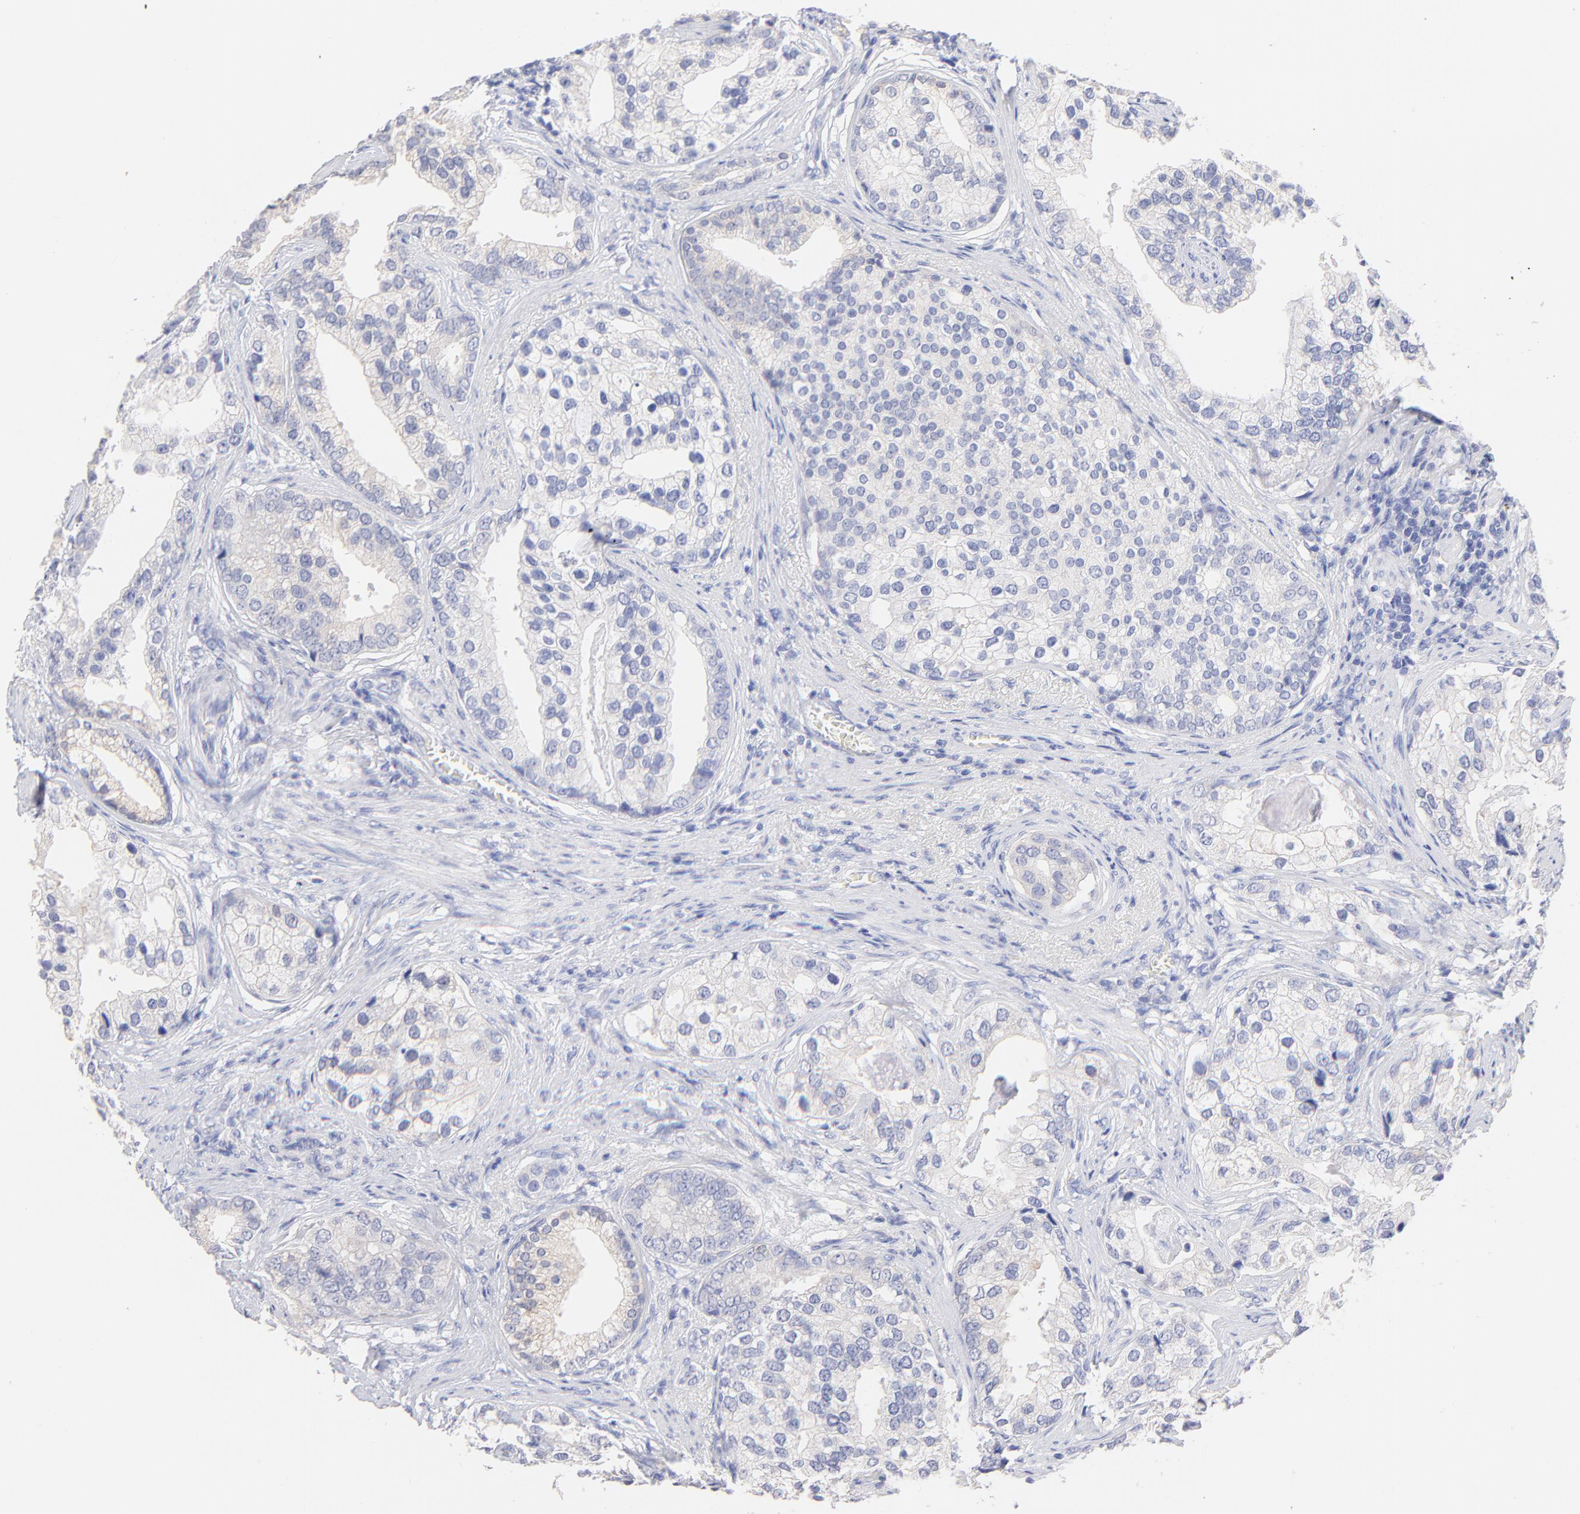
{"staining": {"intensity": "weak", "quantity": "<25%", "location": "cytoplasmic/membranous"}, "tissue": "prostate cancer", "cell_type": "Tumor cells", "image_type": "cancer", "snomed": [{"axis": "morphology", "description": "Adenocarcinoma, Low grade"}, {"axis": "topography", "description": "Prostate"}], "caption": "Human prostate cancer (adenocarcinoma (low-grade)) stained for a protein using IHC shows no positivity in tumor cells.", "gene": "CFAP57", "patient": {"sex": "male", "age": 71}}